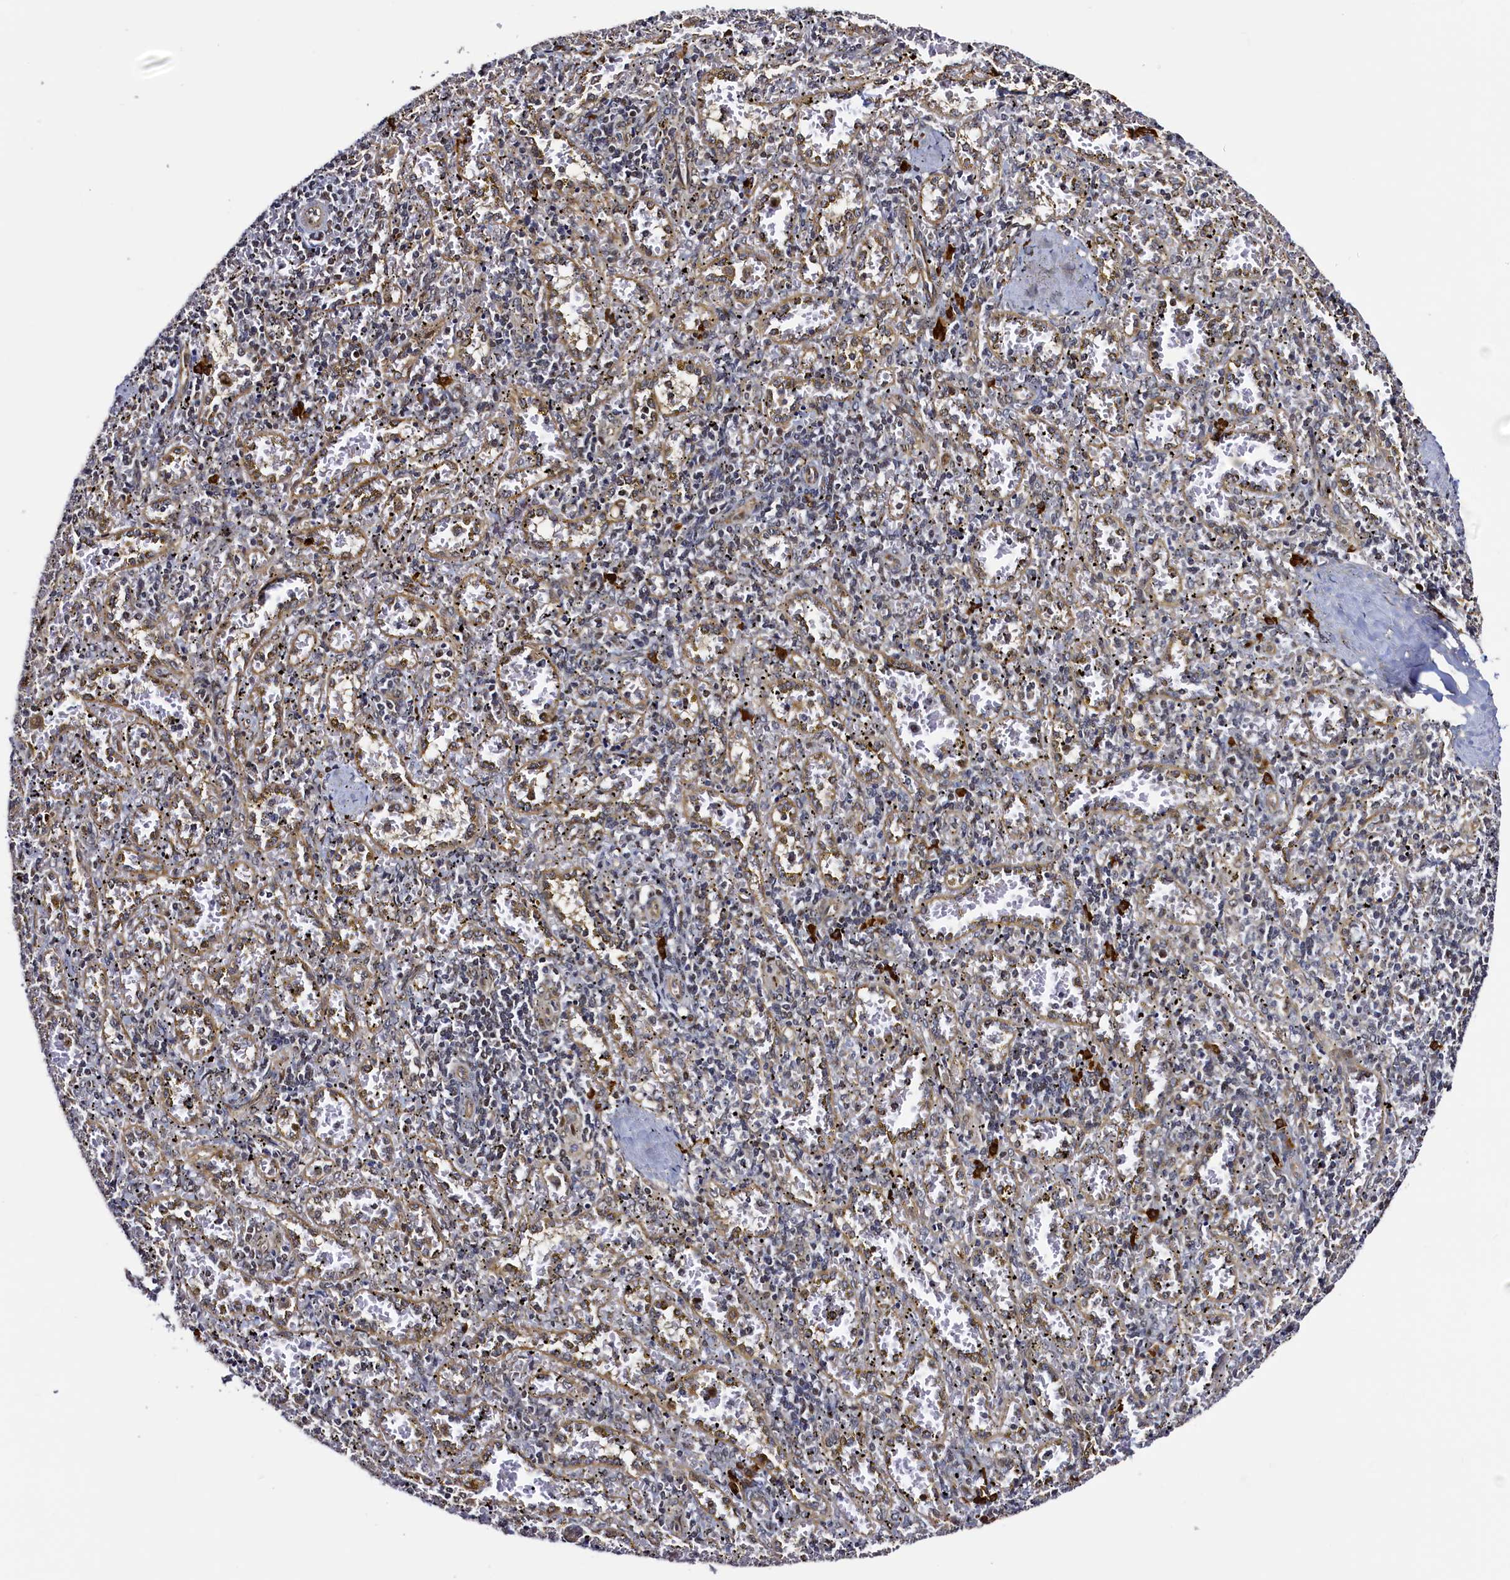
{"staining": {"intensity": "negative", "quantity": "none", "location": "none"}, "tissue": "spleen", "cell_type": "Cells in red pulp", "image_type": "normal", "snomed": [{"axis": "morphology", "description": "Normal tissue, NOS"}, {"axis": "topography", "description": "Spleen"}], "caption": "IHC photomicrograph of benign spleen stained for a protein (brown), which shows no staining in cells in red pulp.", "gene": "RBFA", "patient": {"sex": "male", "age": 11}}